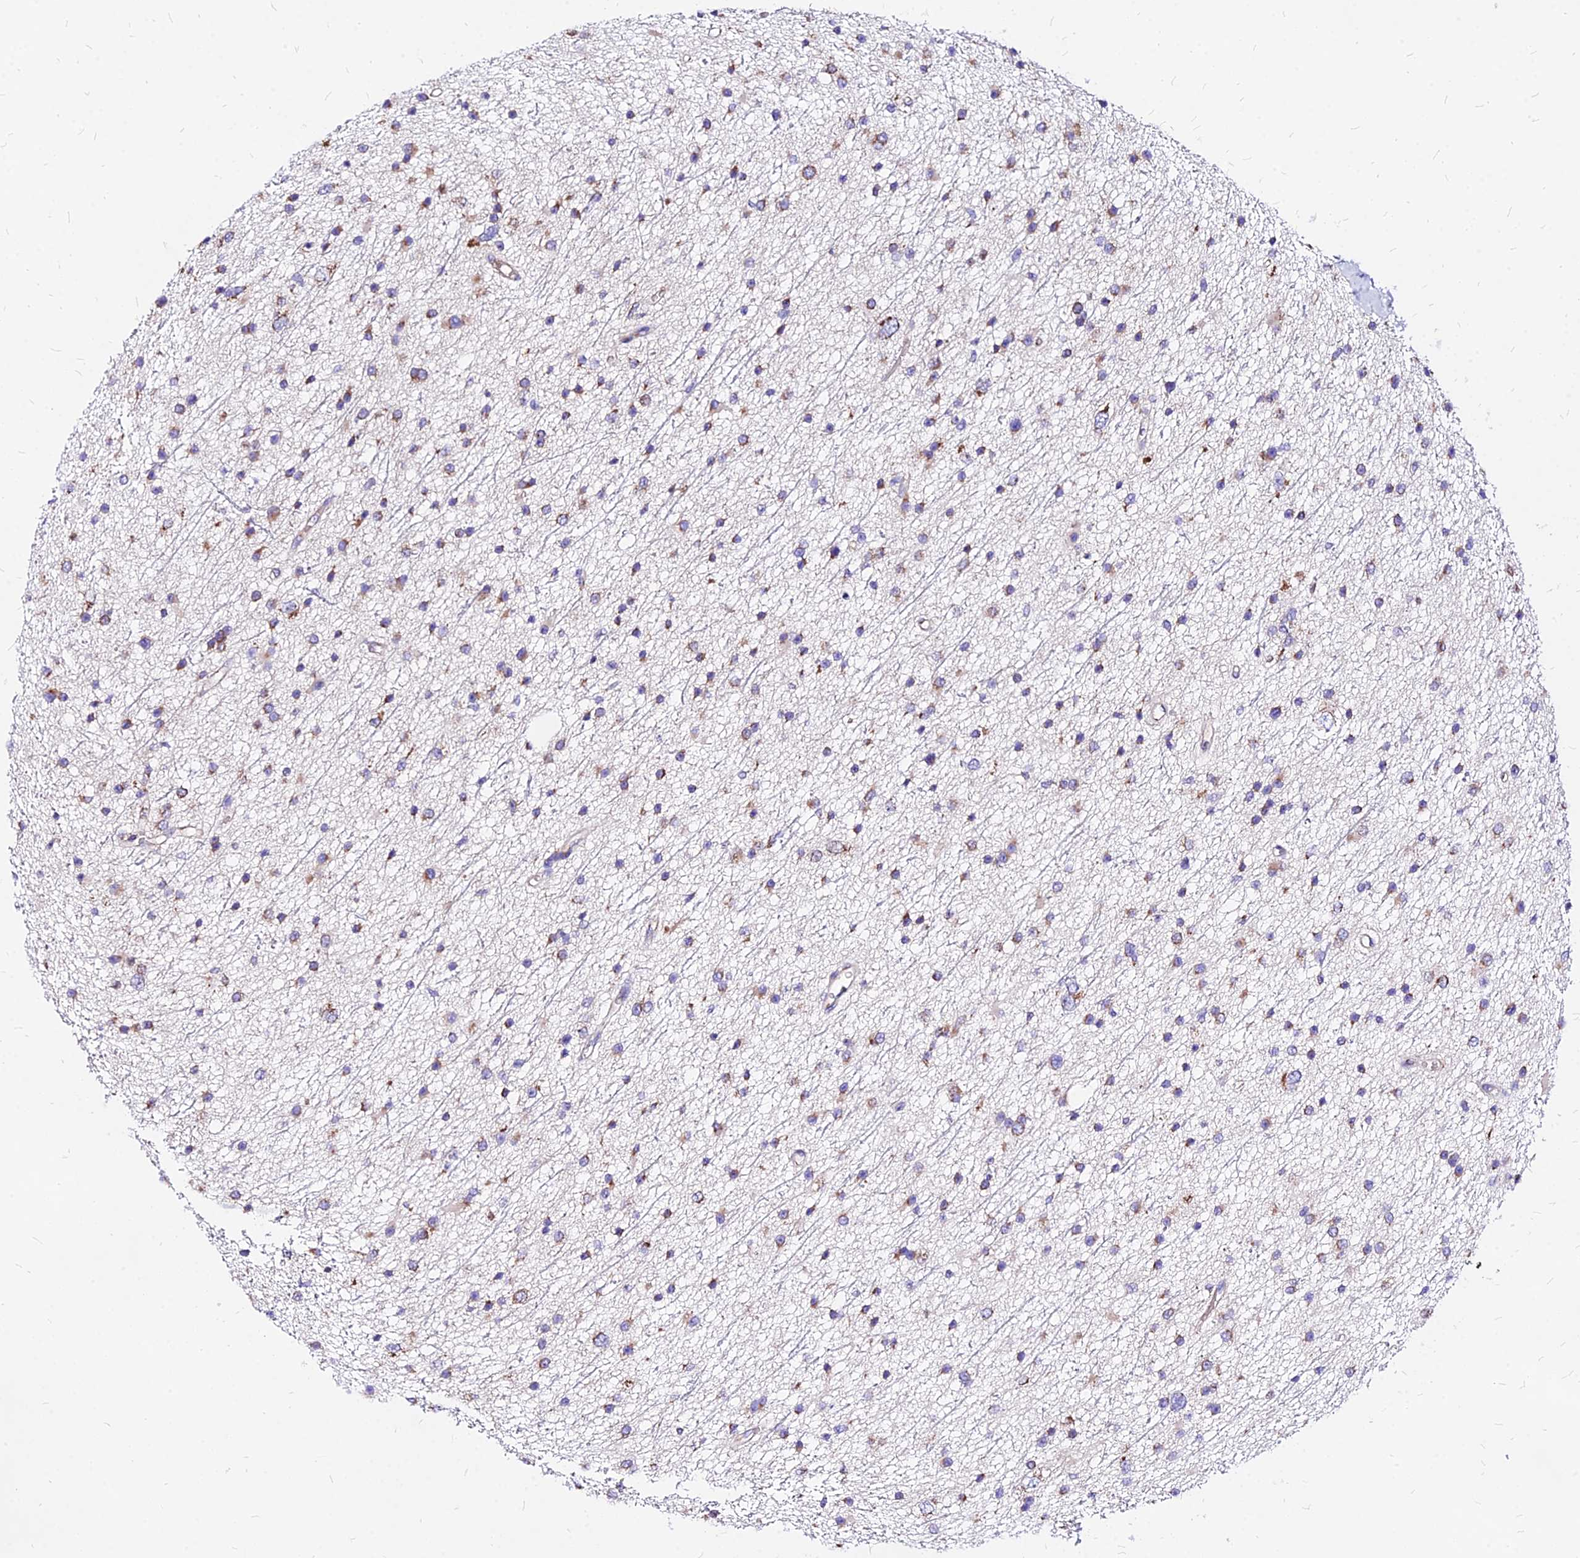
{"staining": {"intensity": "moderate", "quantity": "25%-75%", "location": "cytoplasmic/membranous"}, "tissue": "glioma", "cell_type": "Tumor cells", "image_type": "cancer", "snomed": [{"axis": "morphology", "description": "Glioma, malignant, Low grade"}, {"axis": "topography", "description": "Cerebral cortex"}], "caption": "This image shows IHC staining of human glioma, with medium moderate cytoplasmic/membranous expression in approximately 25%-75% of tumor cells.", "gene": "MRPL3", "patient": {"sex": "female", "age": 39}}